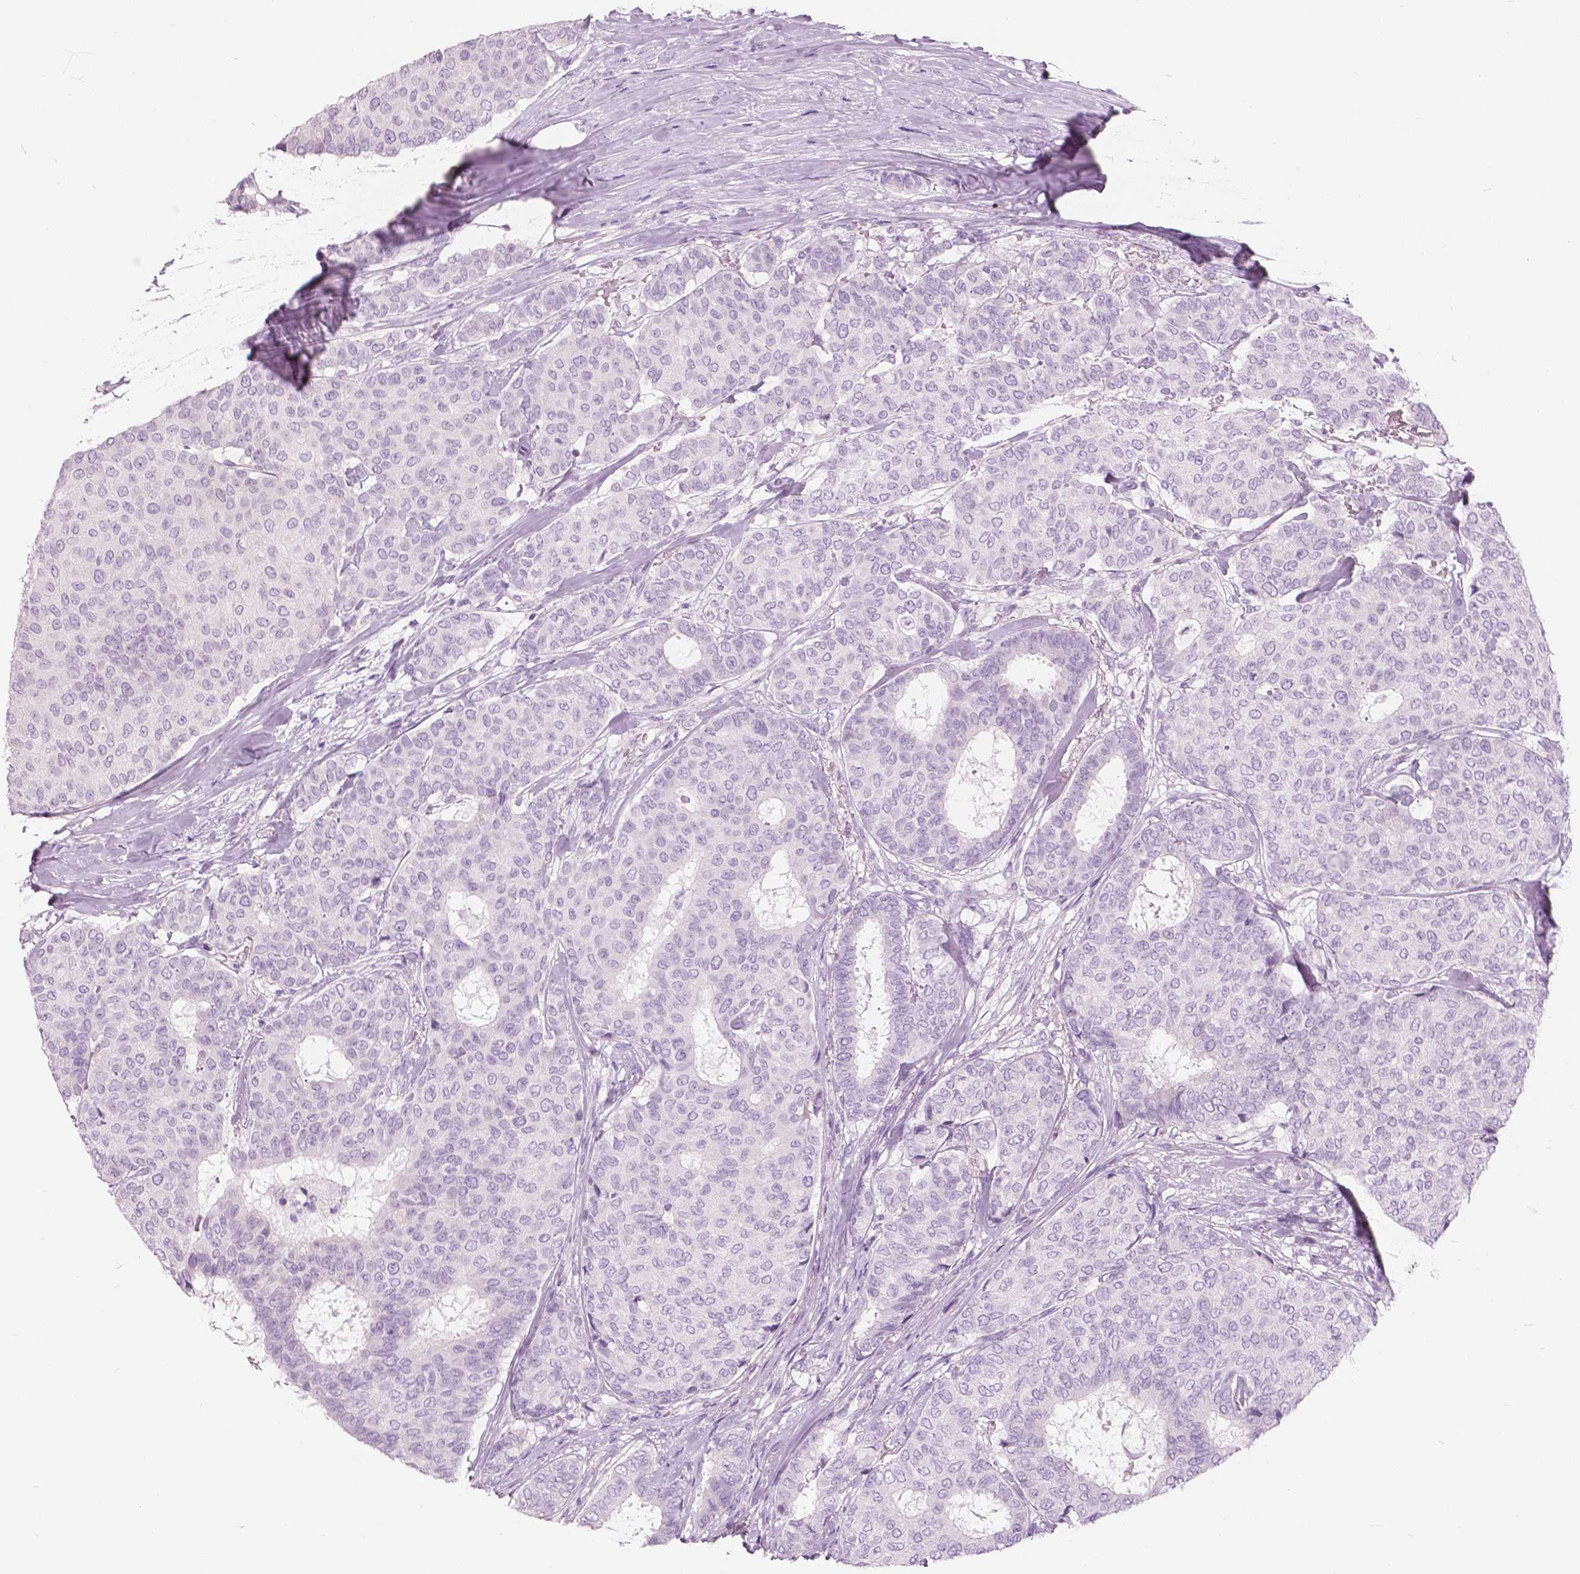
{"staining": {"intensity": "negative", "quantity": "none", "location": "none"}, "tissue": "breast cancer", "cell_type": "Tumor cells", "image_type": "cancer", "snomed": [{"axis": "morphology", "description": "Duct carcinoma"}, {"axis": "topography", "description": "Breast"}], "caption": "Immunohistochemical staining of invasive ductal carcinoma (breast) reveals no significant staining in tumor cells. (DAB immunohistochemistry (IHC), high magnification).", "gene": "CXCR2", "patient": {"sex": "female", "age": 75}}